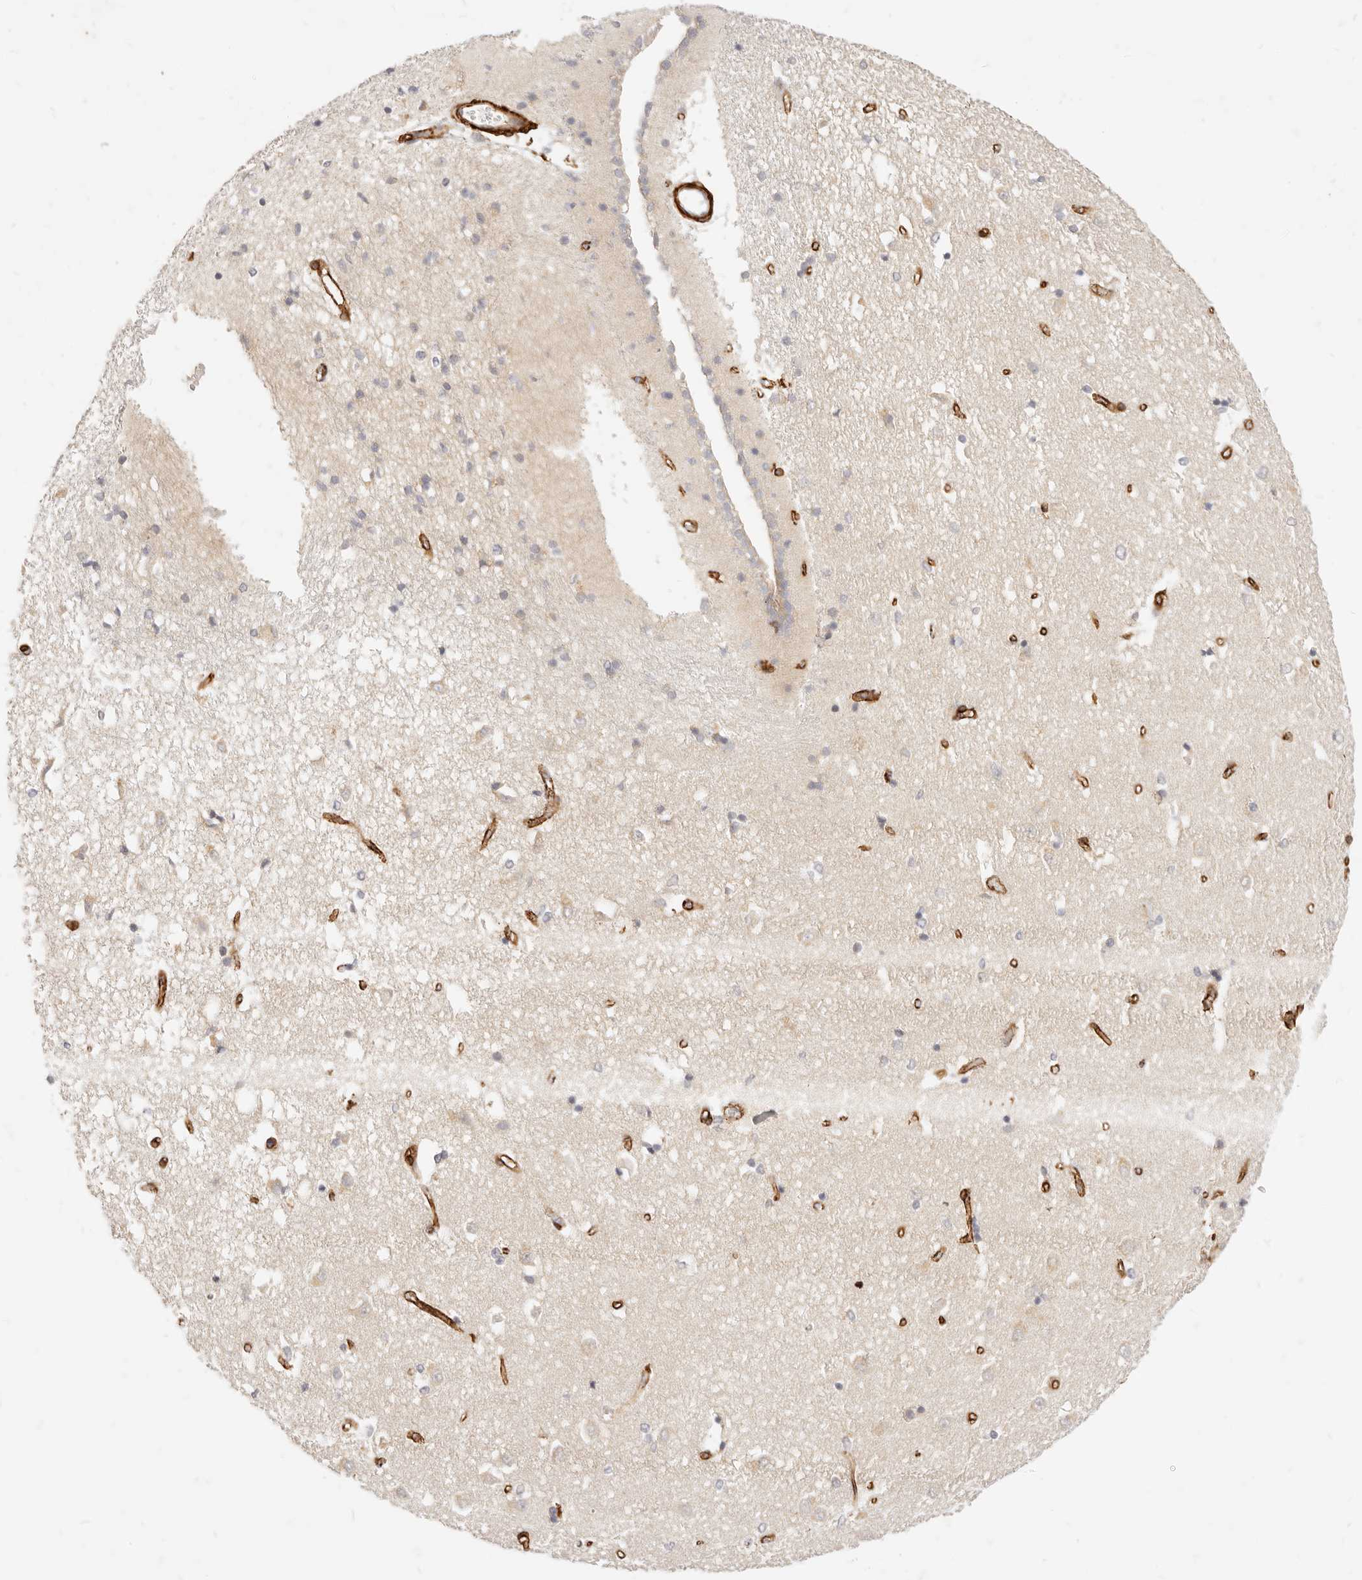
{"staining": {"intensity": "negative", "quantity": "none", "location": "none"}, "tissue": "caudate", "cell_type": "Glial cells", "image_type": "normal", "snomed": [{"axis": "morphology", "description": "Normal tissue, NOS"}, {"axis": "topography", "description": "Lateral ventricle wall"}], "caption": "Immunohistochemical staining of unremarkable caudate displays no significant expression in glial cells.", "gene": "TMTC2", "patient": {"sex": "male", "age": 45}}